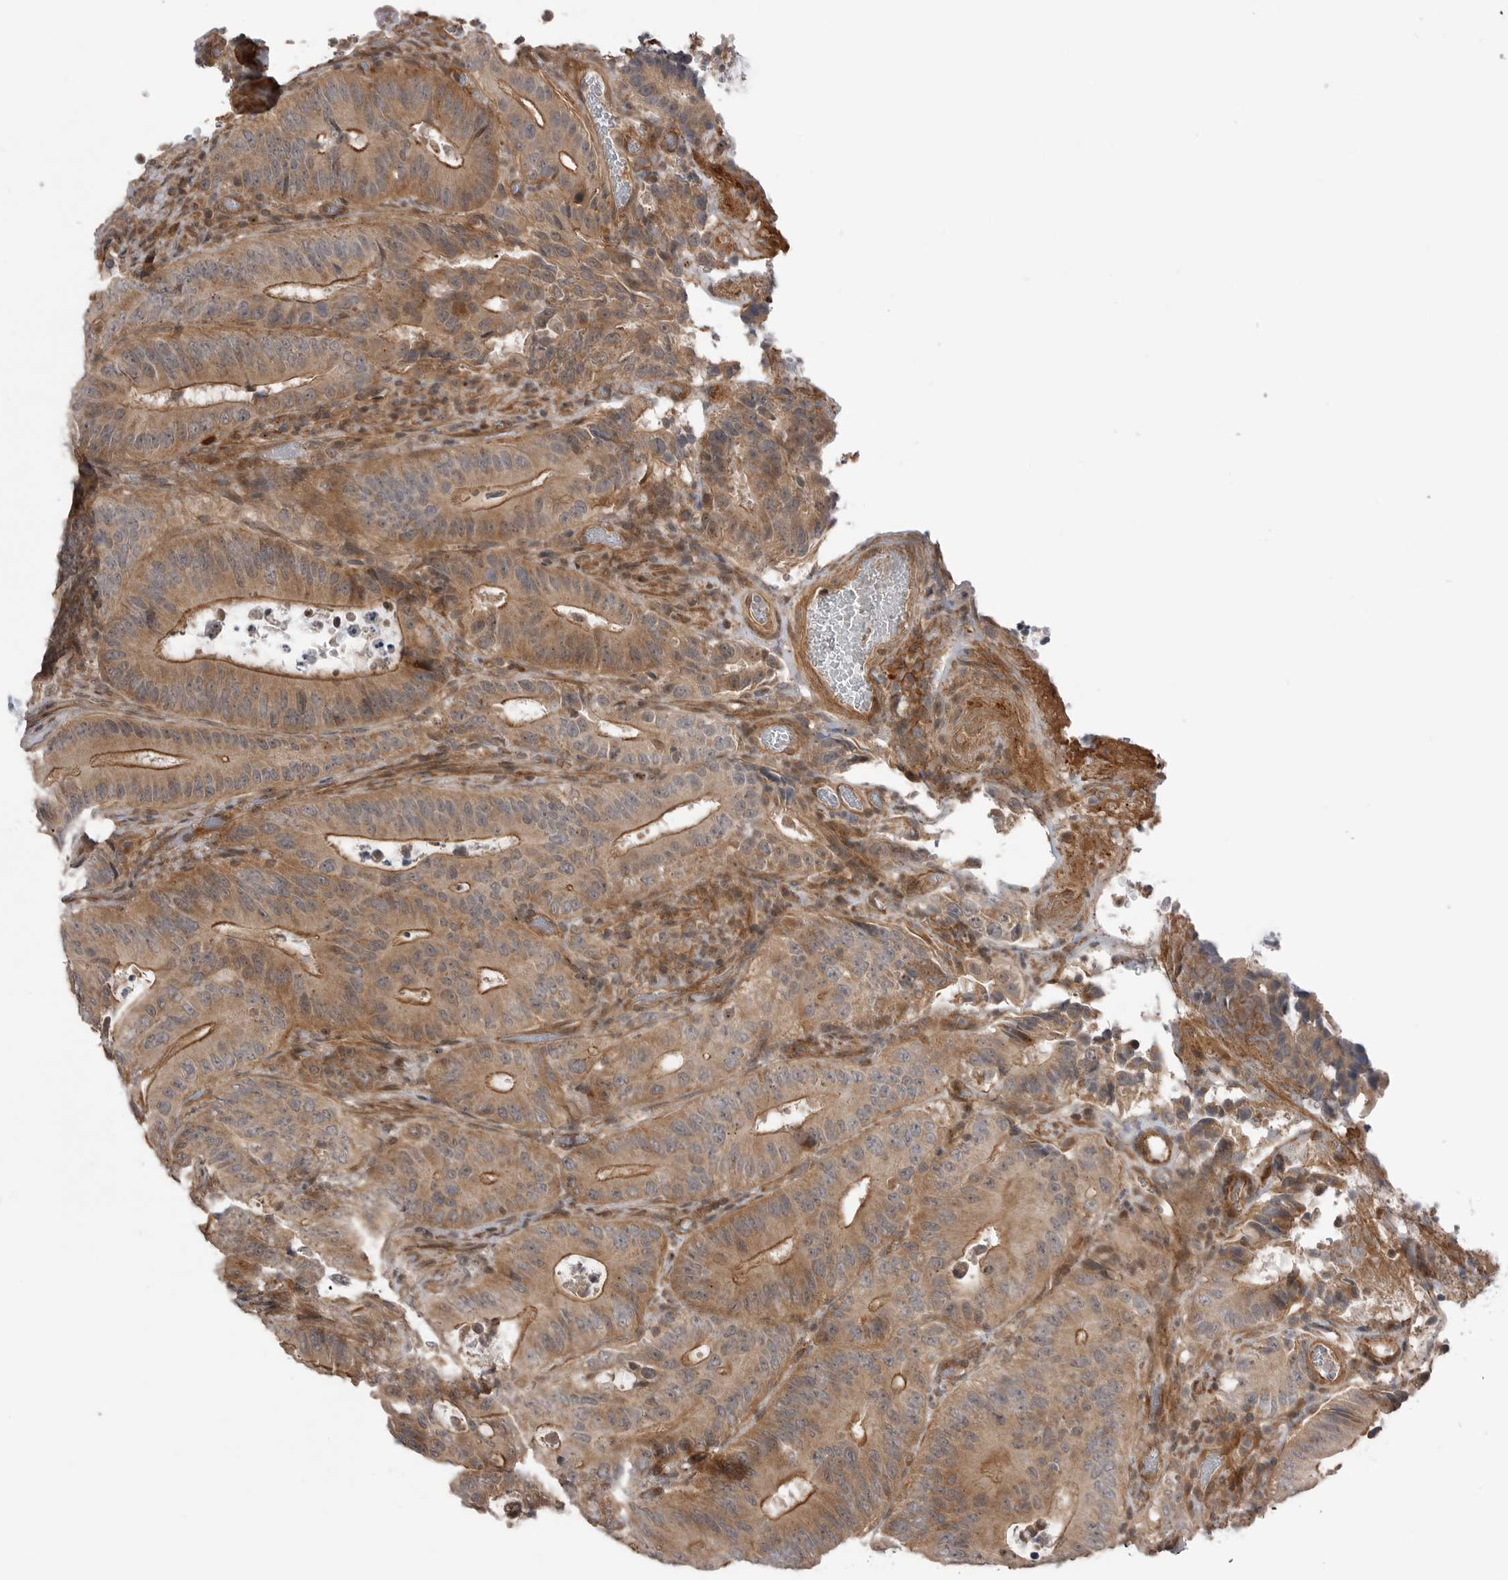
{"staining": {"intensity": "moderate", "quantity": ">75%", "location": "cytoplasmic/membranous"}, "tissue": "colorectal cancer", "cell_type": "Tumor cells", "image_type": "cancer", "snomed": [{"axis": "morphology", "description": "Adenocarcinoma, NOS"}, {"axis": "topography", "description": "Colon"}], "caption": "A high-resolution histopathology image shows IHC staining of colorectal cancer, which demonstrates moderate cytoplasmic/membranous expression in approximately >75% of tumor cells.", "gene": "PEAK1", "patient": {"sex": "male", "age": 83}}